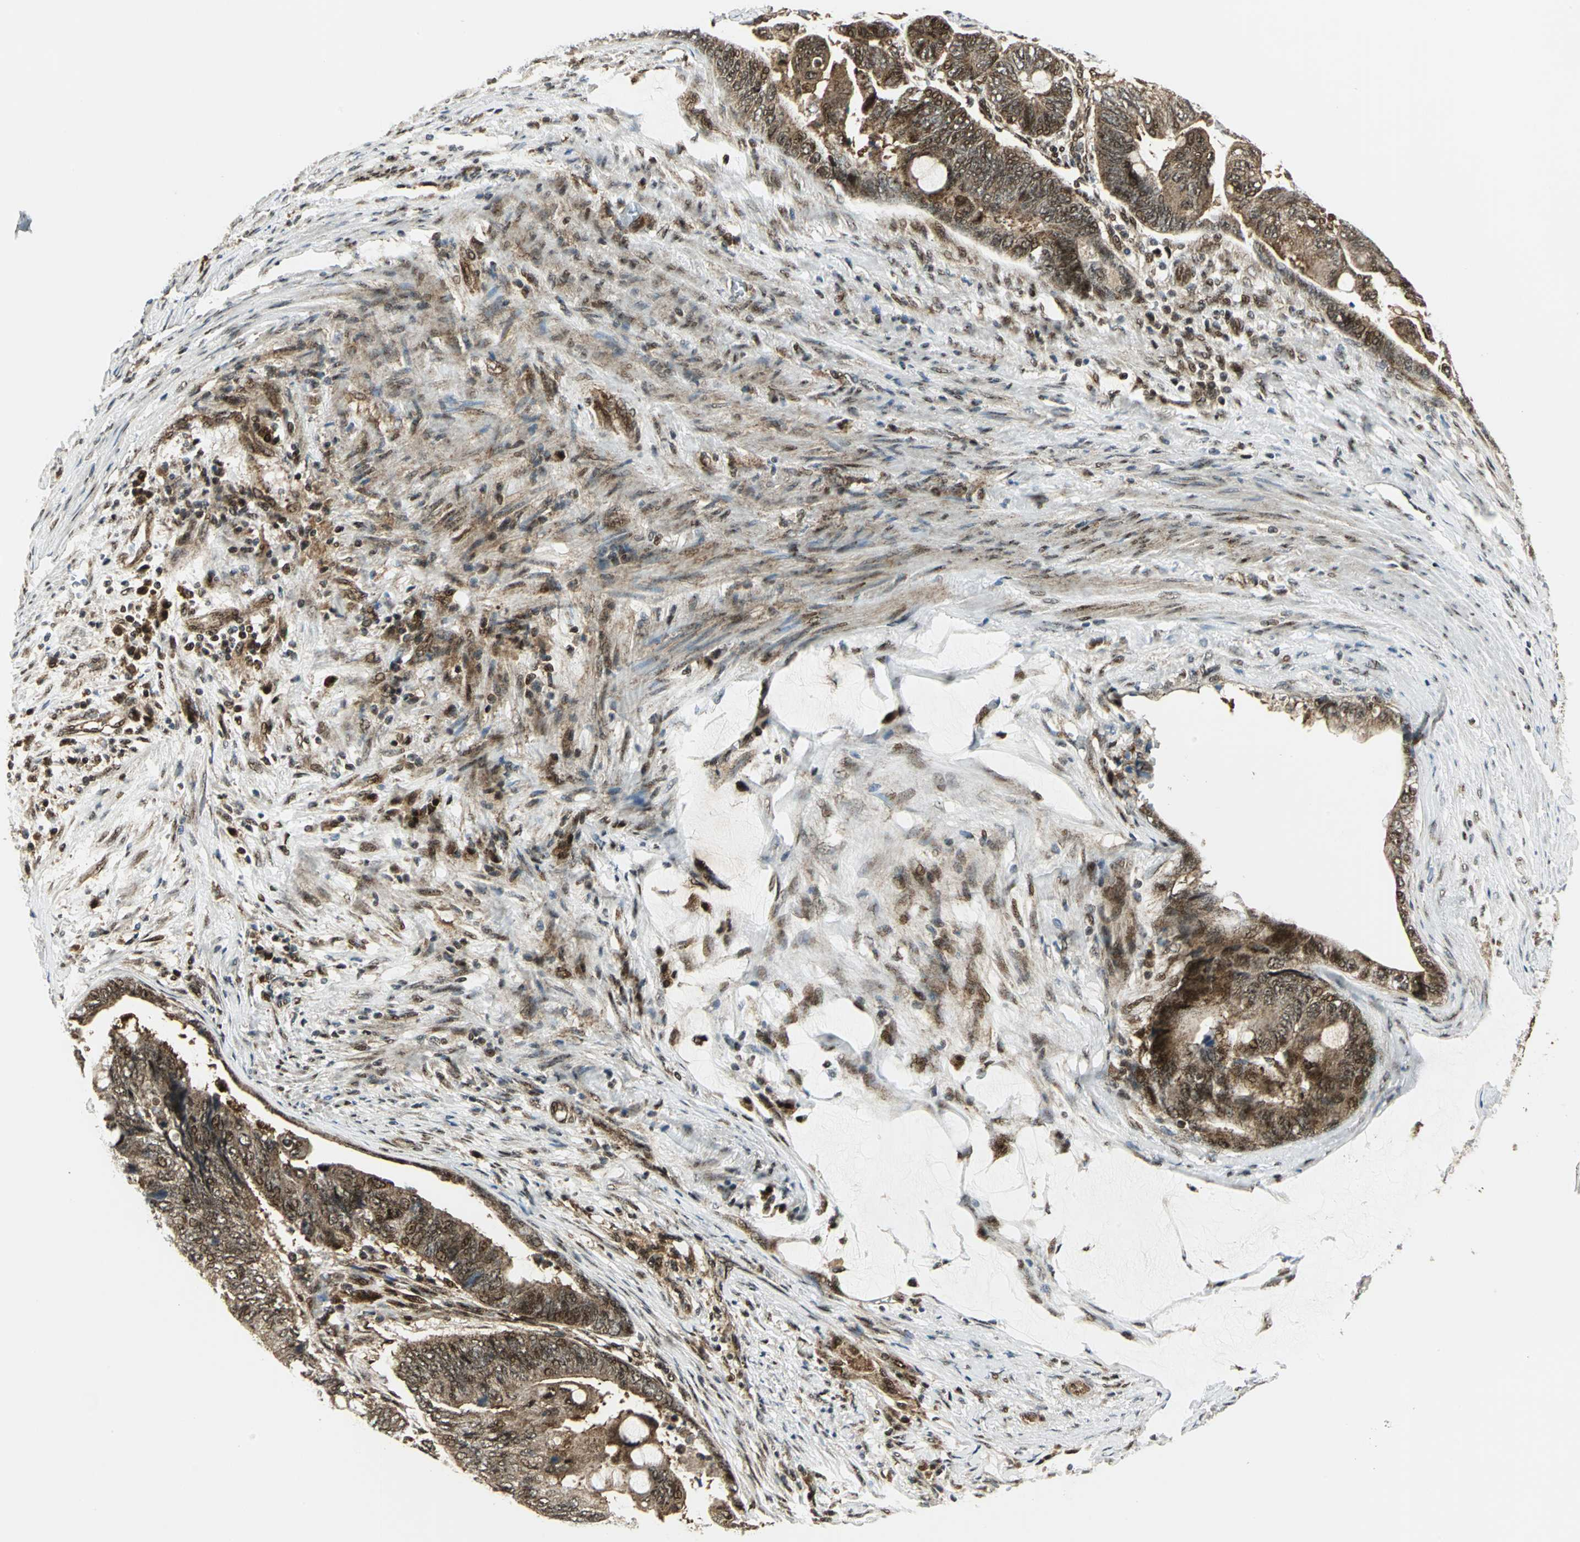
{"staining": {"intensity": "strong", "quantity": ">75%", "location": "cytoplasmic/membranous,nuclear"}, "tissue": "colorectal cancer", "cell_type": "Tumor cells", "image_type": "cancer", "snomed": [{"axis": "morphology", "description": "Normal tissue, NOS"}, {"axis": "morphology", "description": "Adenocarcinoma, NOS"}, {"axis": "topography", "description": "Rectum"}, {"axis": "topography", "description": "Peripheral nerve tissue"}], "caption": "Protein expression analysis of human colorectal cancer (adenocarcinoma) reveals strong cytoplasmic/membranous and nuclear staining in about >75% of tumor cells. (Brightfield microscopy of DAB IHC at high magnification).", "gene": "COPS5", "patient": {"sex": "male", "age": 92}}